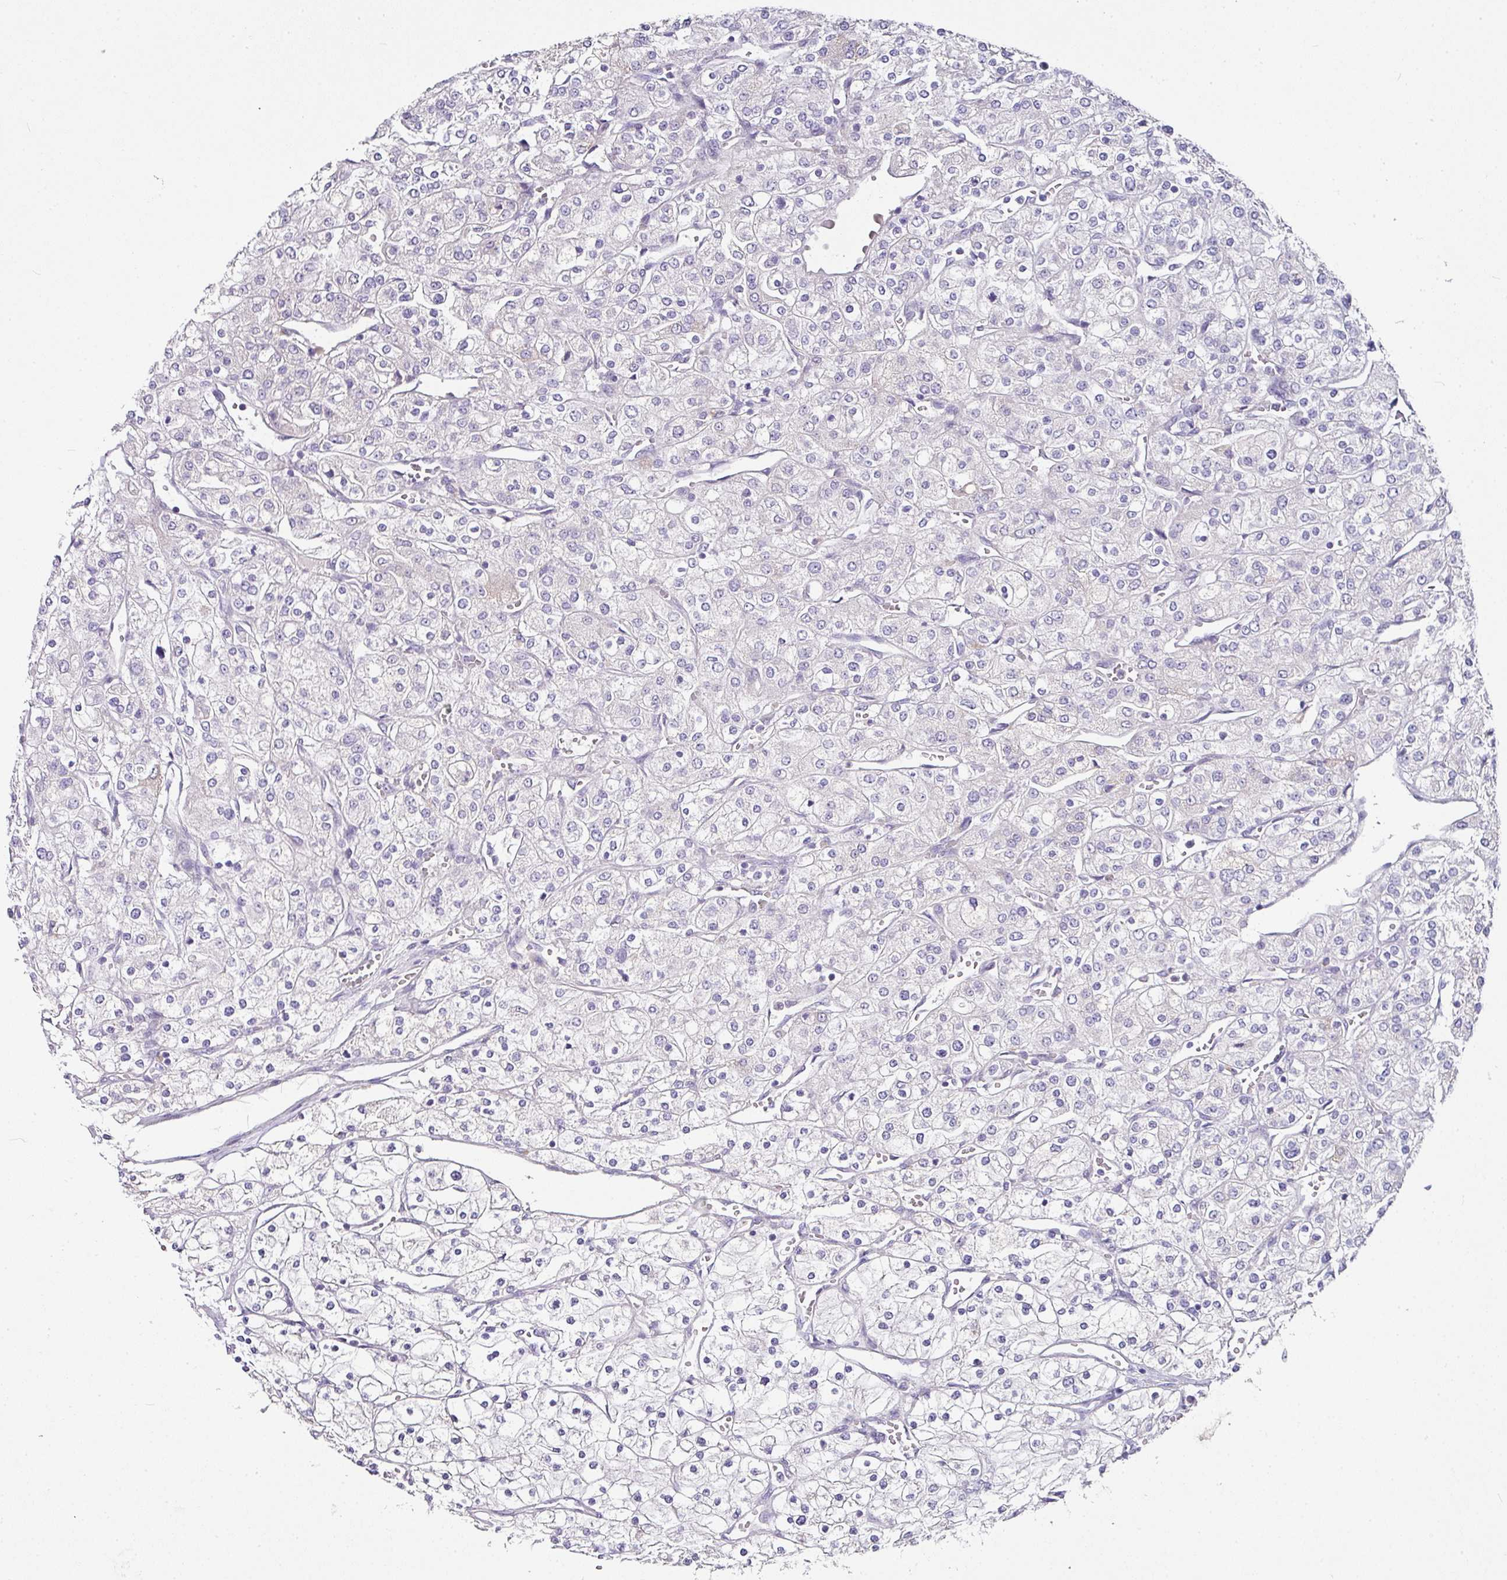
{"staining": {"intensity": "negative", "quantity": "none", "location": "none"}, "tissue": "renal cancer", "cell_type": "Tumor cells", "image_type": "cancer", "snomed": [{"axis": "morphology", "description": "Adenocarcinoma, NOS"}, {"axis": "topography", "description": "Kidney"}], "caption": "Tumor cells are negative for protein expression in human renal cancer (adenocarcinoma).", "gene": "SKIC2", "patient": {"sex": "male", "age": 80}}